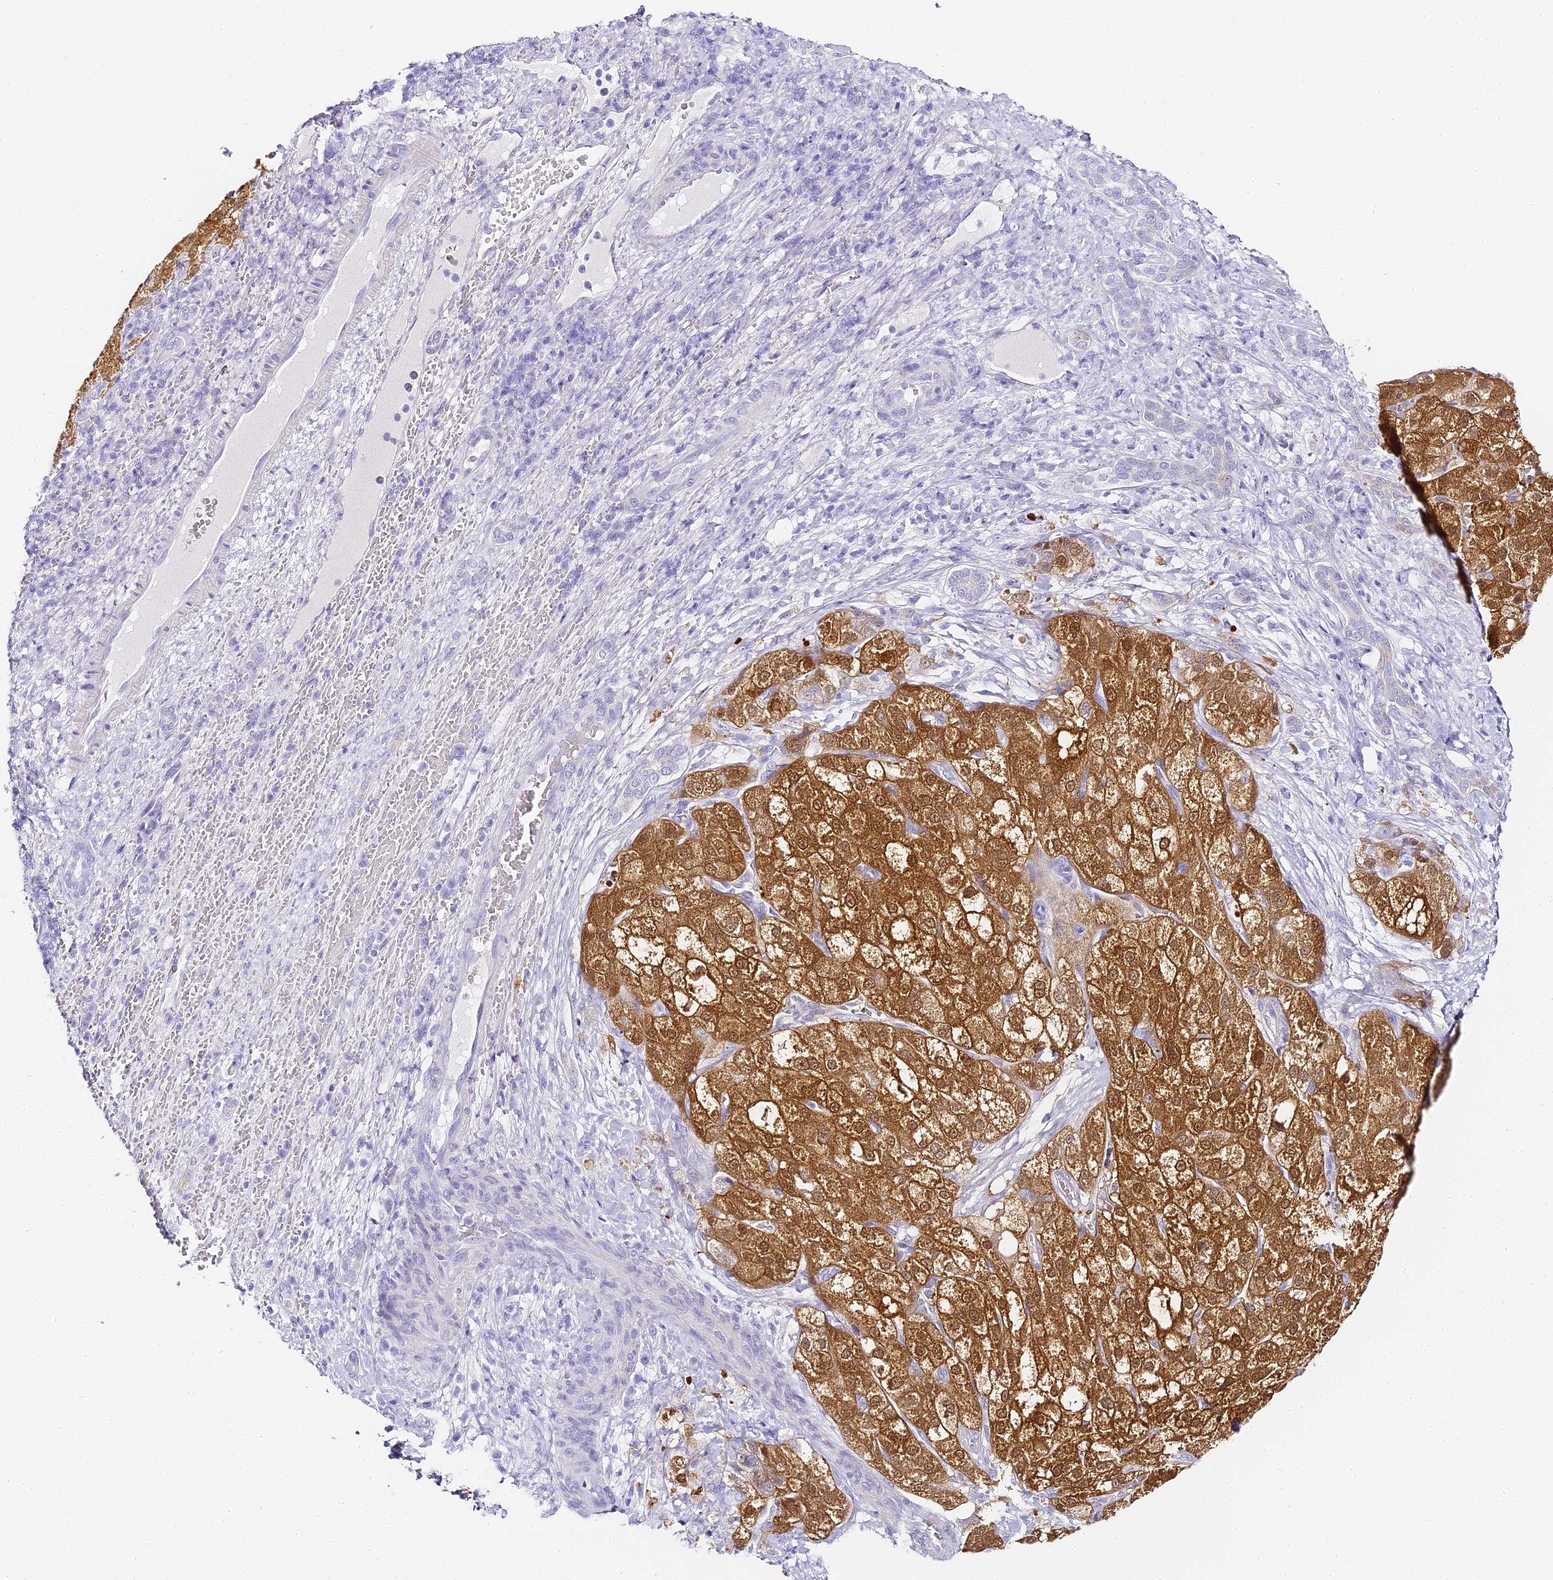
{"staining": {"intensity": "strong", "quantity": ">75%", "location": "cytoplasmic/membranous,nuclear"}, "tissue": "liver cancer", "cell_type": "Tumor cells", "image_type": "cancer", "snomed": [{"axis": "morphology", "description": "Normal tissue, NOS"}, {"axis": "morphology", "description": "Carcinoma, Hepatocellular, NOS"}, {"axis": "topography", "description": "Liver"}], "caption": "This is an image of immunohistochemistry (IHC) staining of hepatocellular carcinoma (liver), which shows strong expression in the cytoplasmic/membranous and nuclear of tumor cells.", "gene": "ABHD14A-ACY1", "patient": {"sex": "male", "age": 57}}